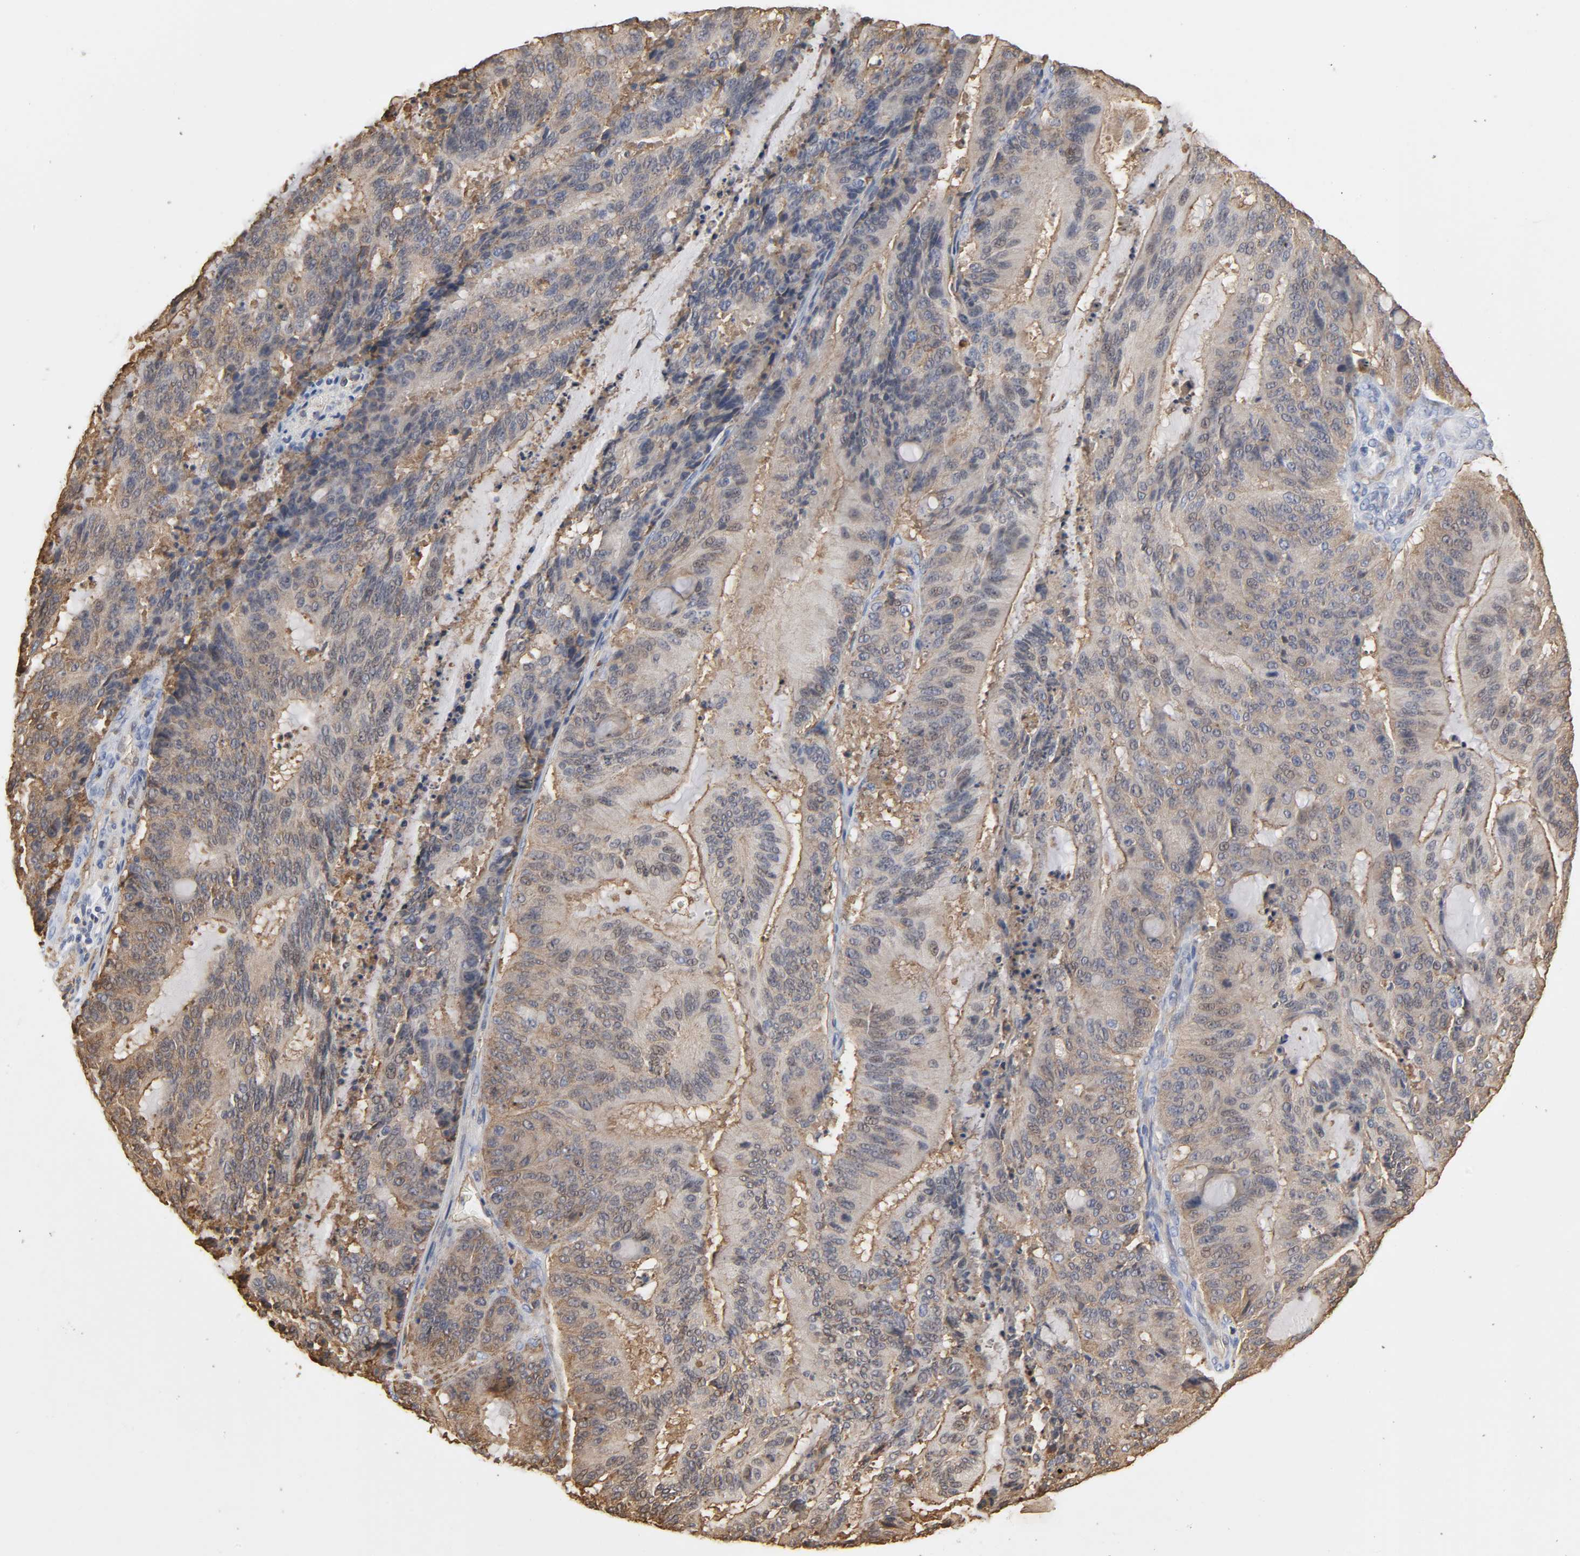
{"staining": {"intensity": "weak", "quantity": ">75%", "location": "cytoplasmic/membranous"}, "tissue": "liver cancer", "cell_type": "Tumor cells", "image_type": "cancer", "snomed": [{"axis": "morphology", "description": "Cholangiocarcinoma"}, {"axis": "topography", "description": "Liver"}], "caption": "Immunohistochemical staining of liver cancer (cholangiocarcinoma) exhibits weak cytoplasmic/membranous protein positivity in about >75% of tumor cells.", "gene": "ANXA2", "patient": {"sex": "female", "age": 73}}